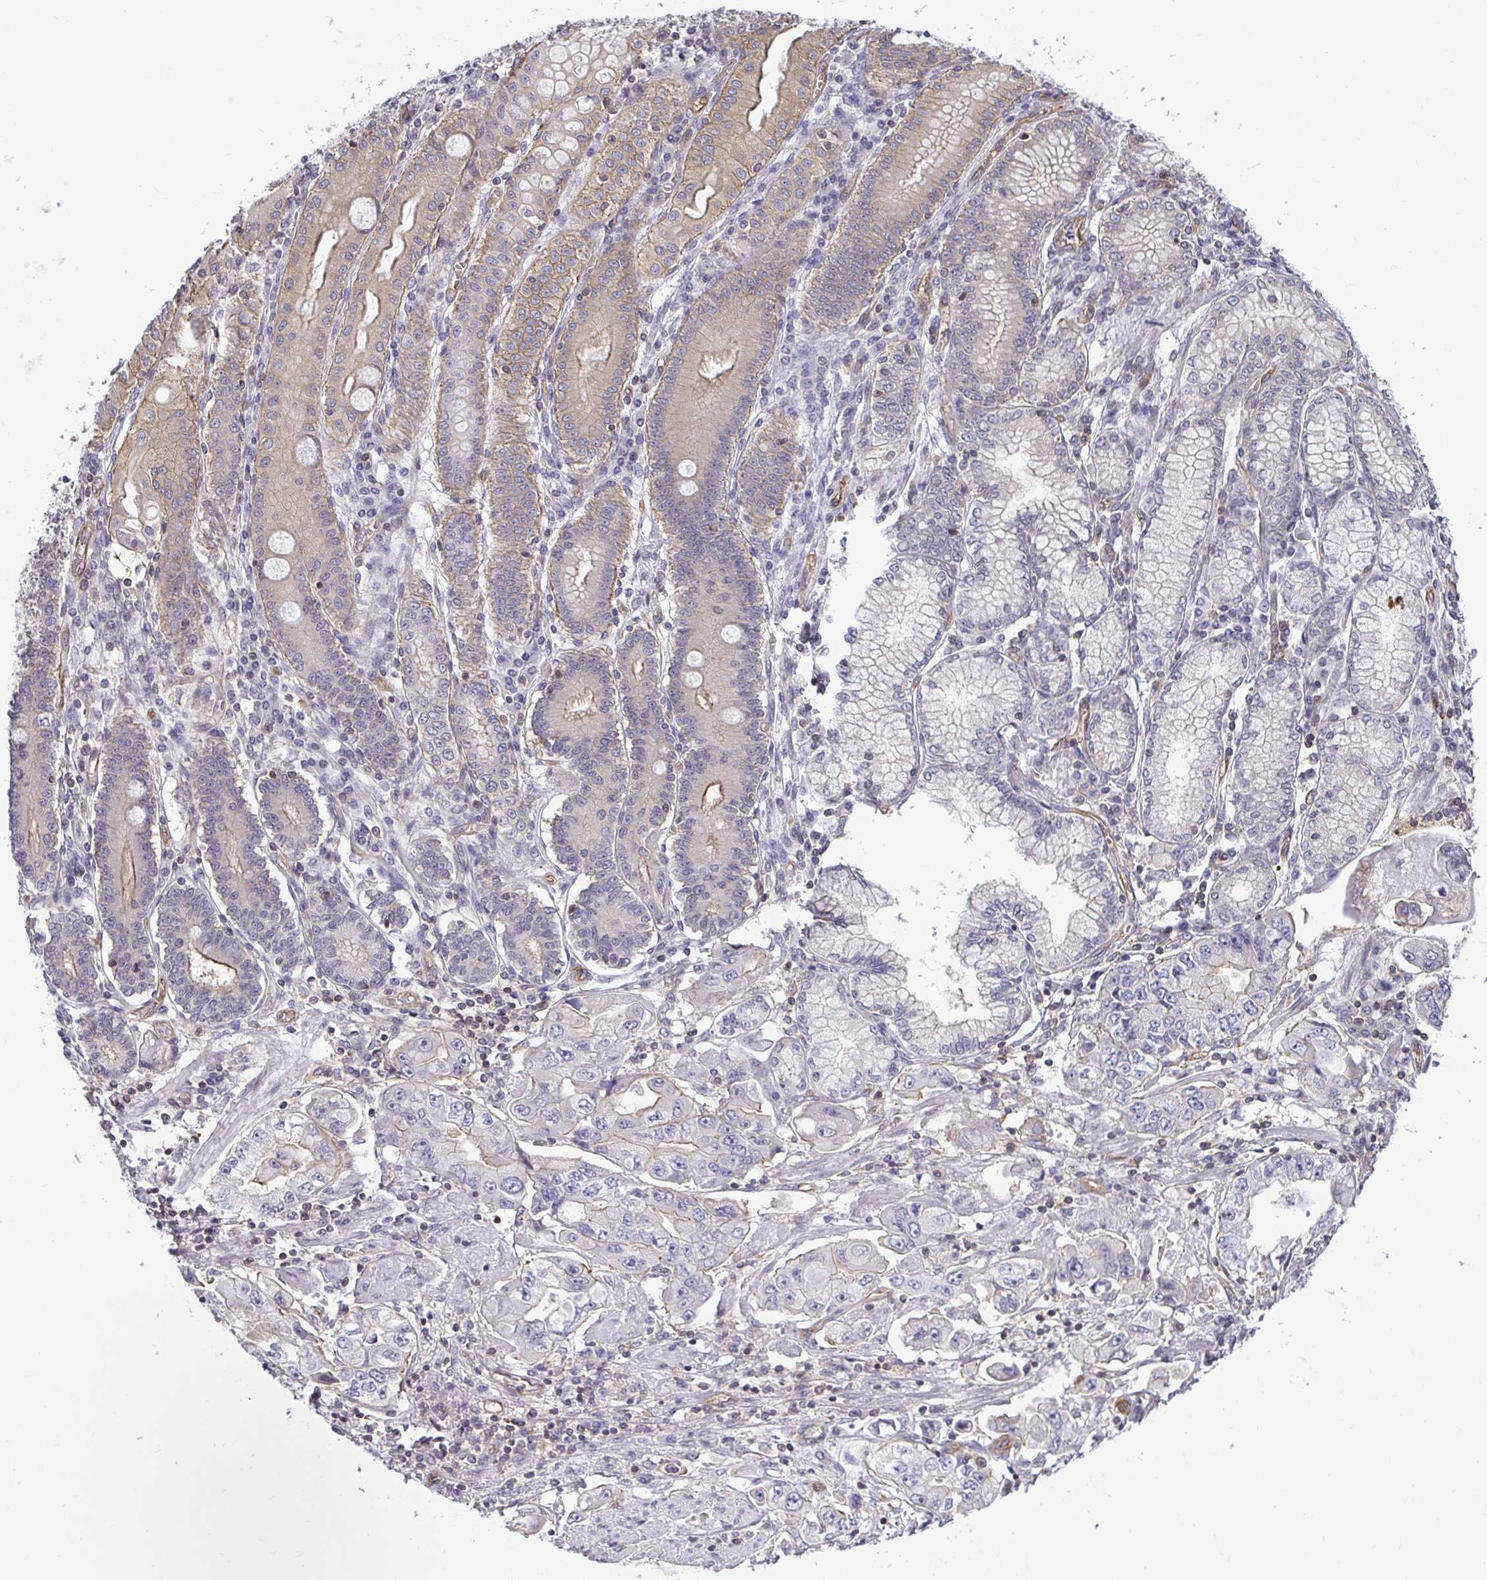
{"staining": {"intensity": "negative", "quantity": "none", "location": "none"}, "tissue": "stomach cancer", "cell_type": "Tumor cells", "image_type": "cancer", "snomed": [{"axis": "morphology", "description": "Adenocarcinoma, NOS"}, {"axis": "topography", "description": "Stomach, lower"}], "caption": "IHC of adenocarcinoma (stomach) shows no positivity in tumor cells. (DAB immunohistochemistry, high magnification).", "gene": "FUT10", "patient": {"sex": "female", "age": 93}}